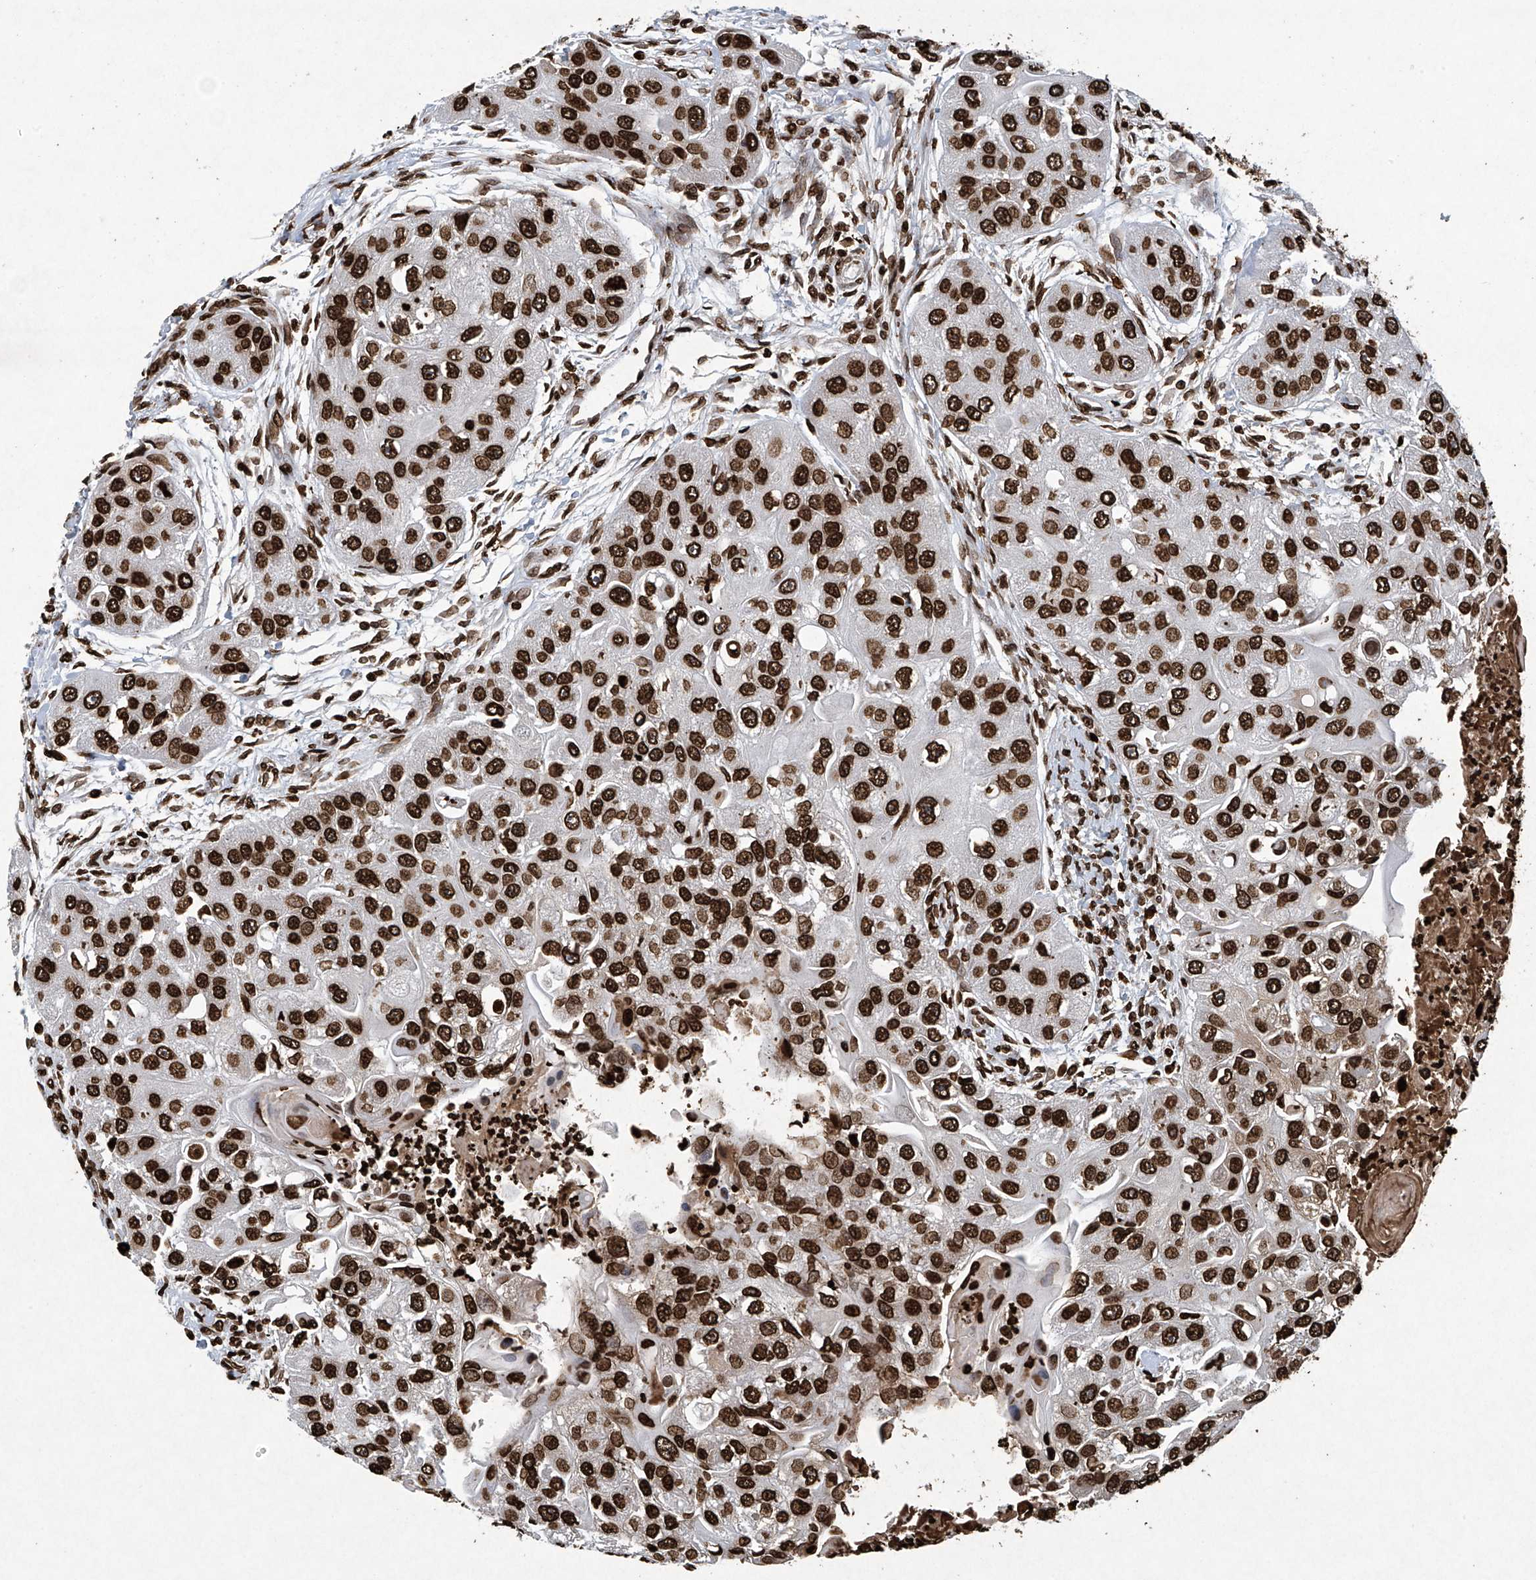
{"staining": {"intensity": "strong", "quantity": ">75%", "location": "nuclear"}, "tissue": "head and neck cancer", "cell_type": "Tumor cells", "image_type": "cancer", "snomed": [{"axis": "morphology", "description": "Normal tissue, NOS"}, {"axis": "morphology", "description": "Squamous cell carcinoma, NOS"}, {"axis": "topography", "description": "Skeletal muscle"}, {"axis": "topography", "description": "Head-Neck"}], "caption": "This is an image of IHC staining of head and neck cancer (squamous cell carcinoma), which shows strong staining in the nuclear of tumor cells.", "gene": "H3-3A", "patient": {"sex": "male", "age": 51}}